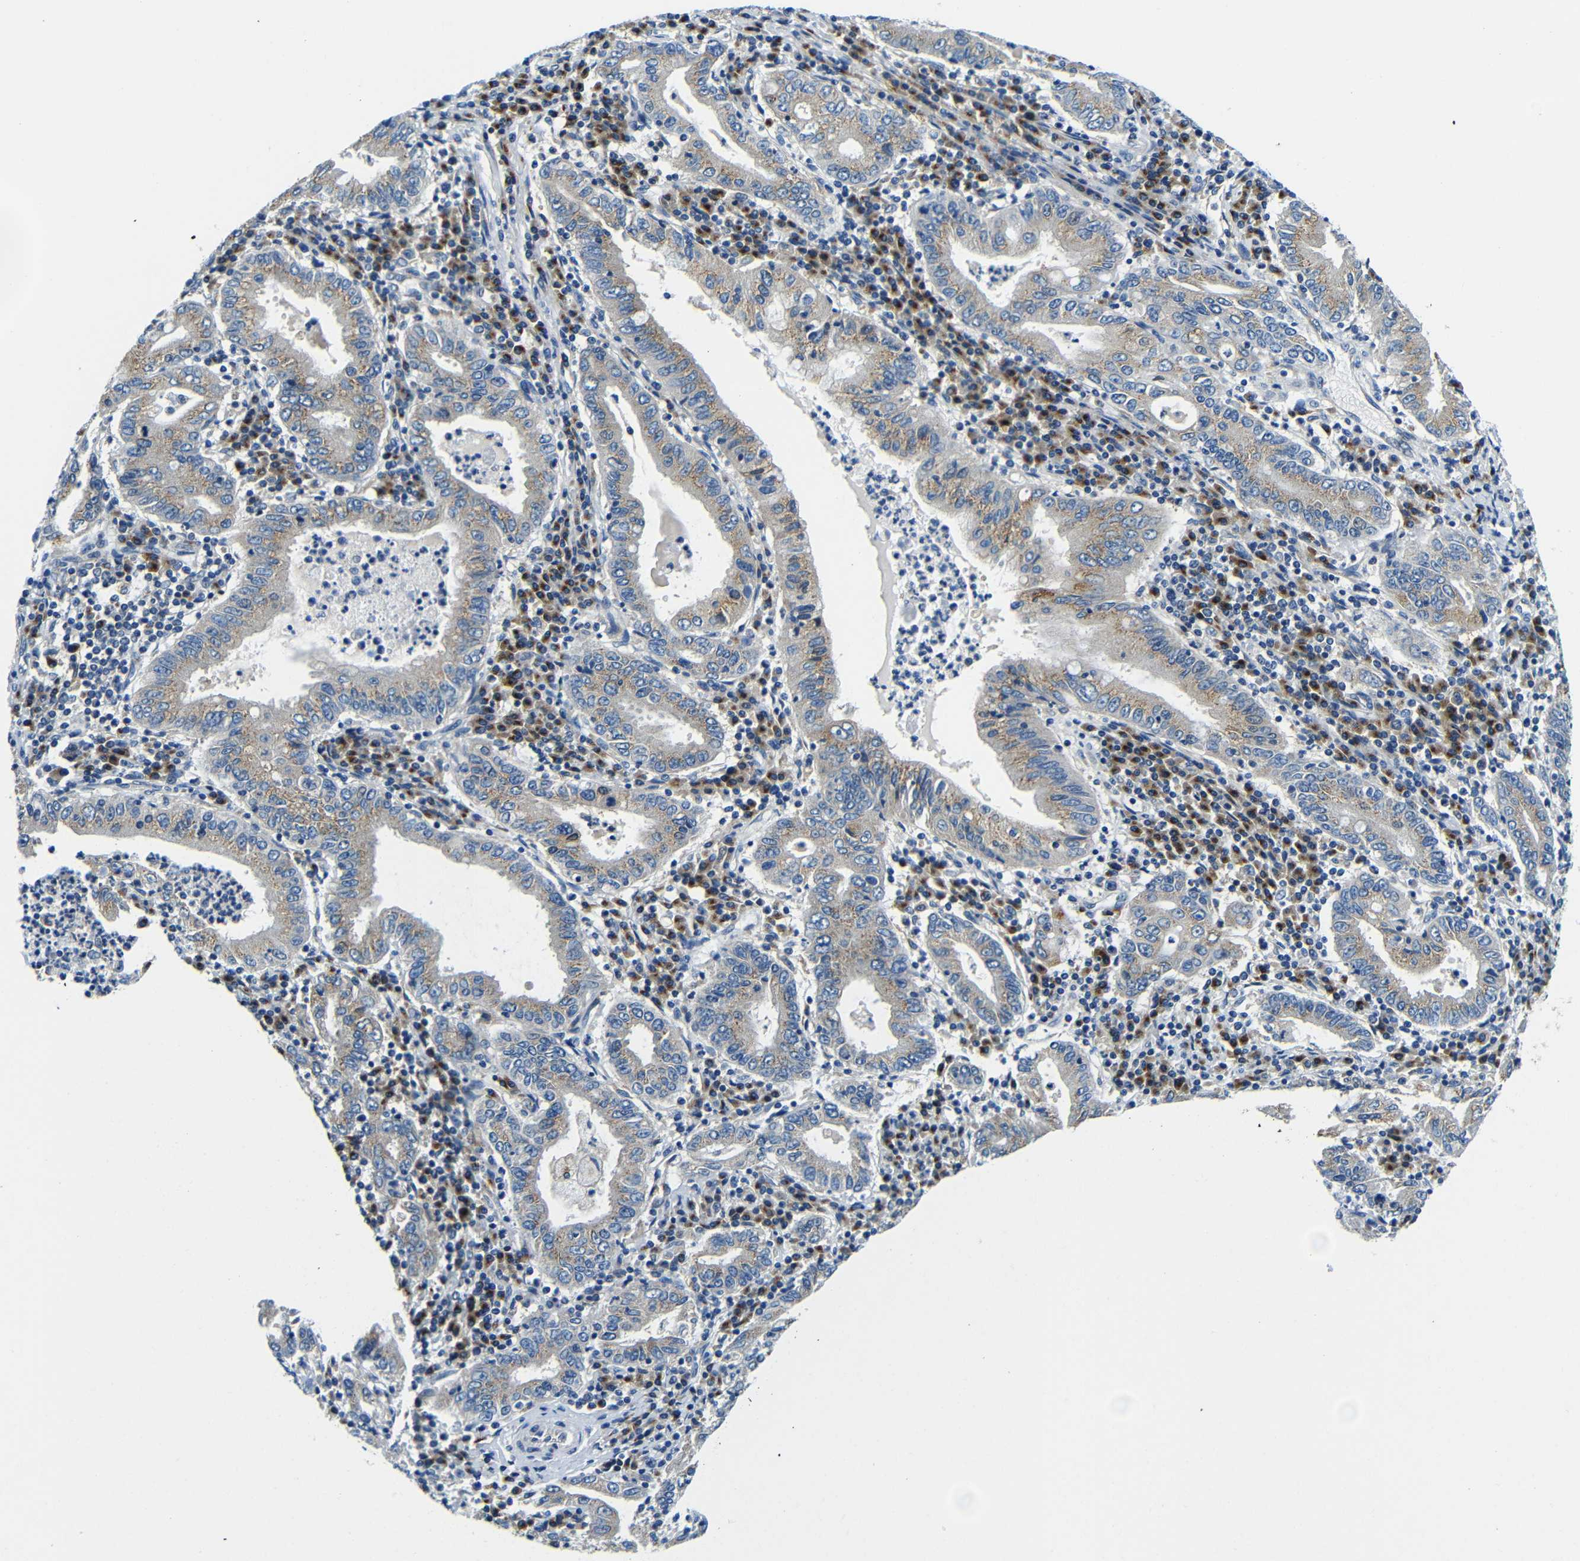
{"staining": {"intensity": "weak", "quantity": ">75%", "location": "cytoplasmic/membranous"}, "tissue": "stomach cancer", "cell_type": "Tumor cells", "image_type": "cancer", "snomed": [{"axis": "morphology", "description": "Normal tissue, NOS"}, {"axis": "morphology", "description": "Adenocarcinoma, NOS"}, {"axis": "topography", "description": "Esophagus"}, {"axis": "topography", "description": "Stomach, upper"}, {"axis": "topography", "description": "Peripheral nerve tissue"}], "caption": "The image shows immunohistochemical staining of adenocarcinoma (stomach). There is weak cytoplasmic/membranous positivity is appreciated in approximately >75% of tumor cells. The staining was performed using DAB to visualize the protein expression in brown, while the nuclei were stained in blue with hematoxylin (Magnification: 20x).", "gene": "USO1", "patient": {"sex": "male", "age": 62}}